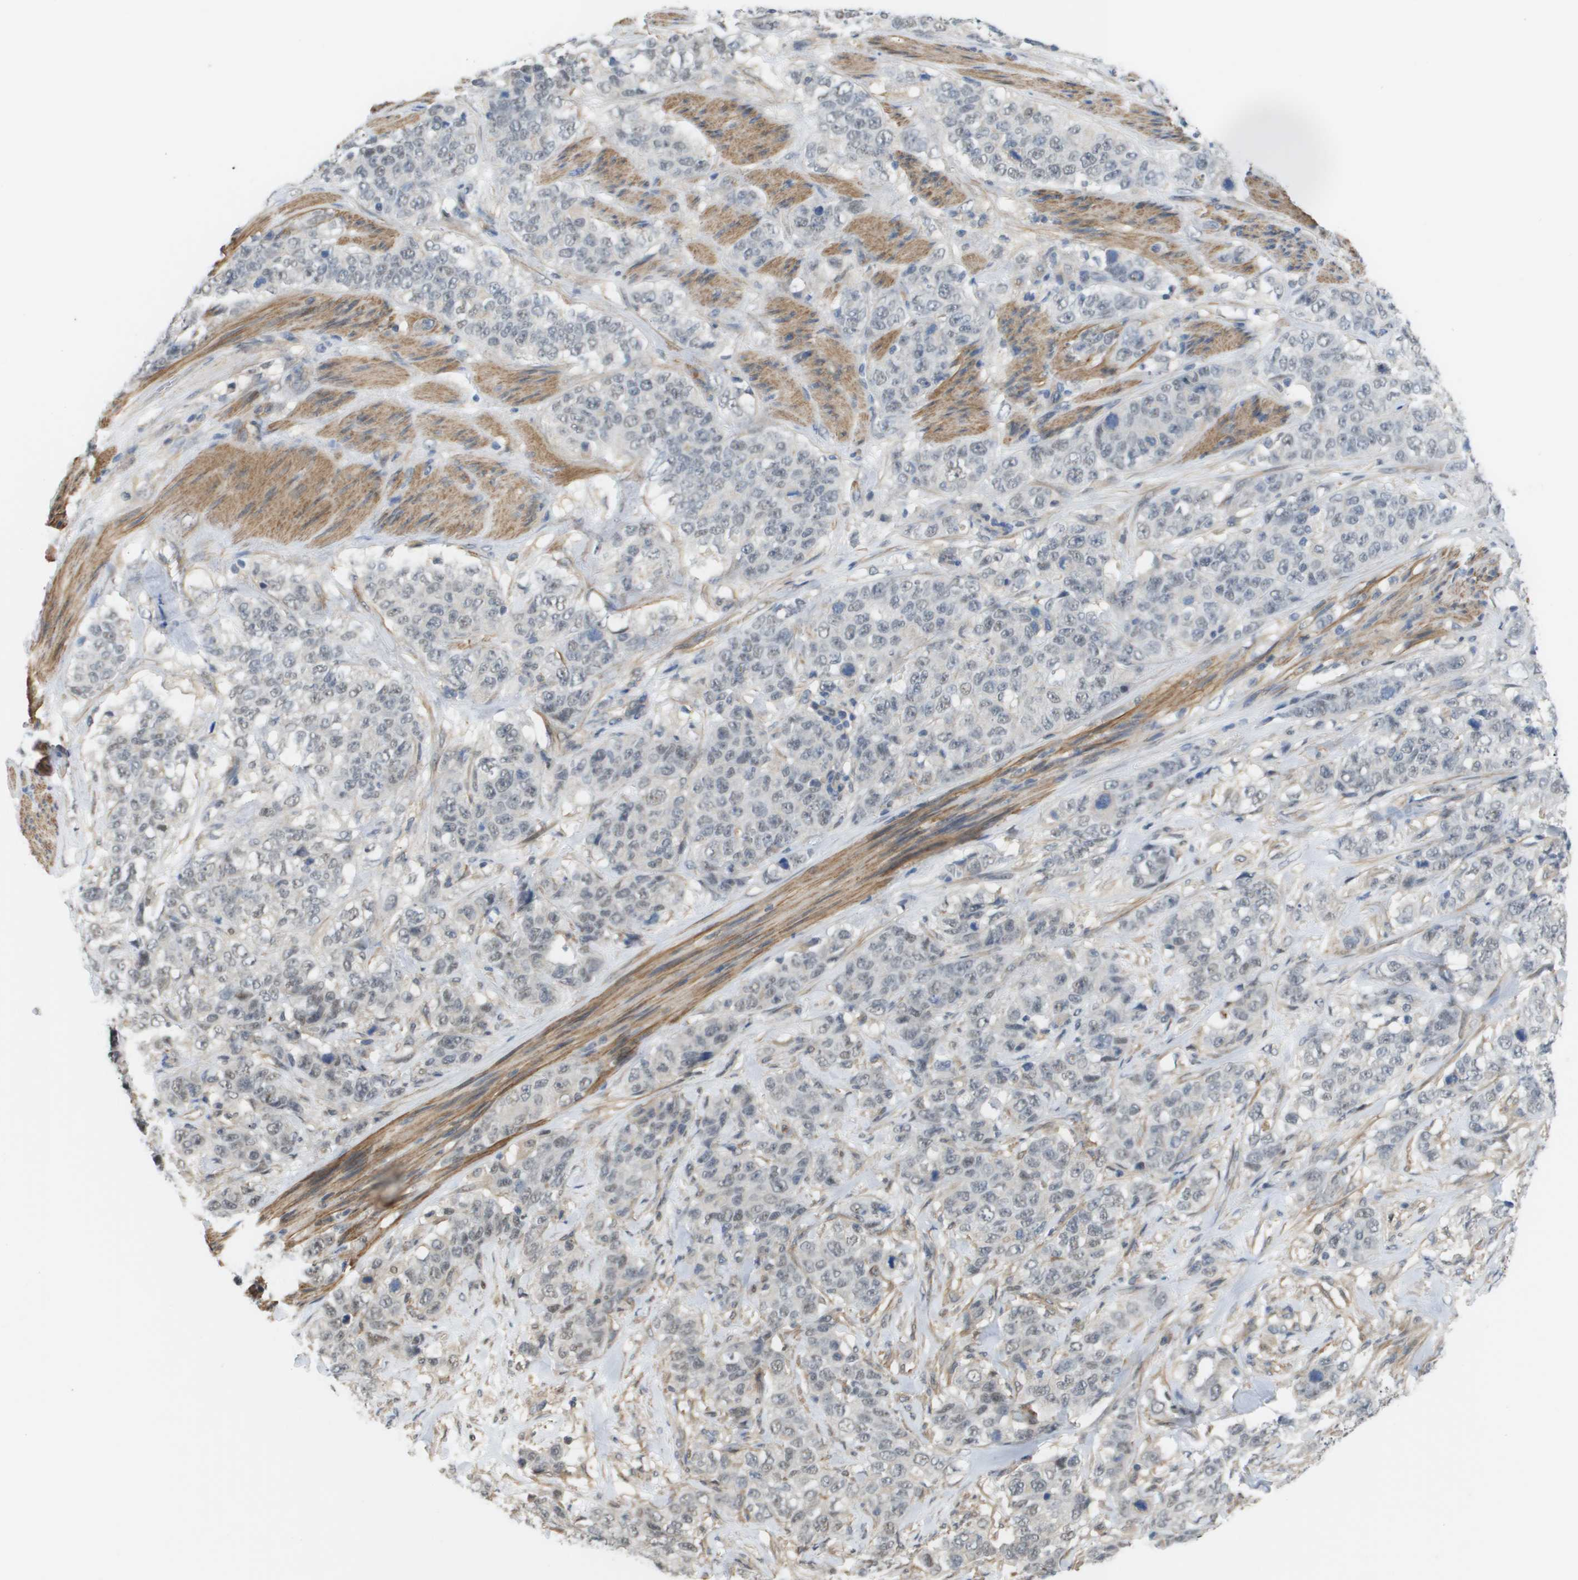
{"staining": {"intensity": "negative", "quantity": "none", "location": "none"}, "tissue": "stomach cancer", "cell_type": "Tumor cells", "image_type": "cancer", "snomed": [{"axis": "morphology", "description": "Adenocarcinoma, NOS"}, {"axis": "topography", "description": "Stomach"}], "caption": "Image shows no significant protein positivity in tumor cells of adenocarcinoma (stomach).", "gene": "RNF112", "patient": {"sex": "male", "age": 48}}